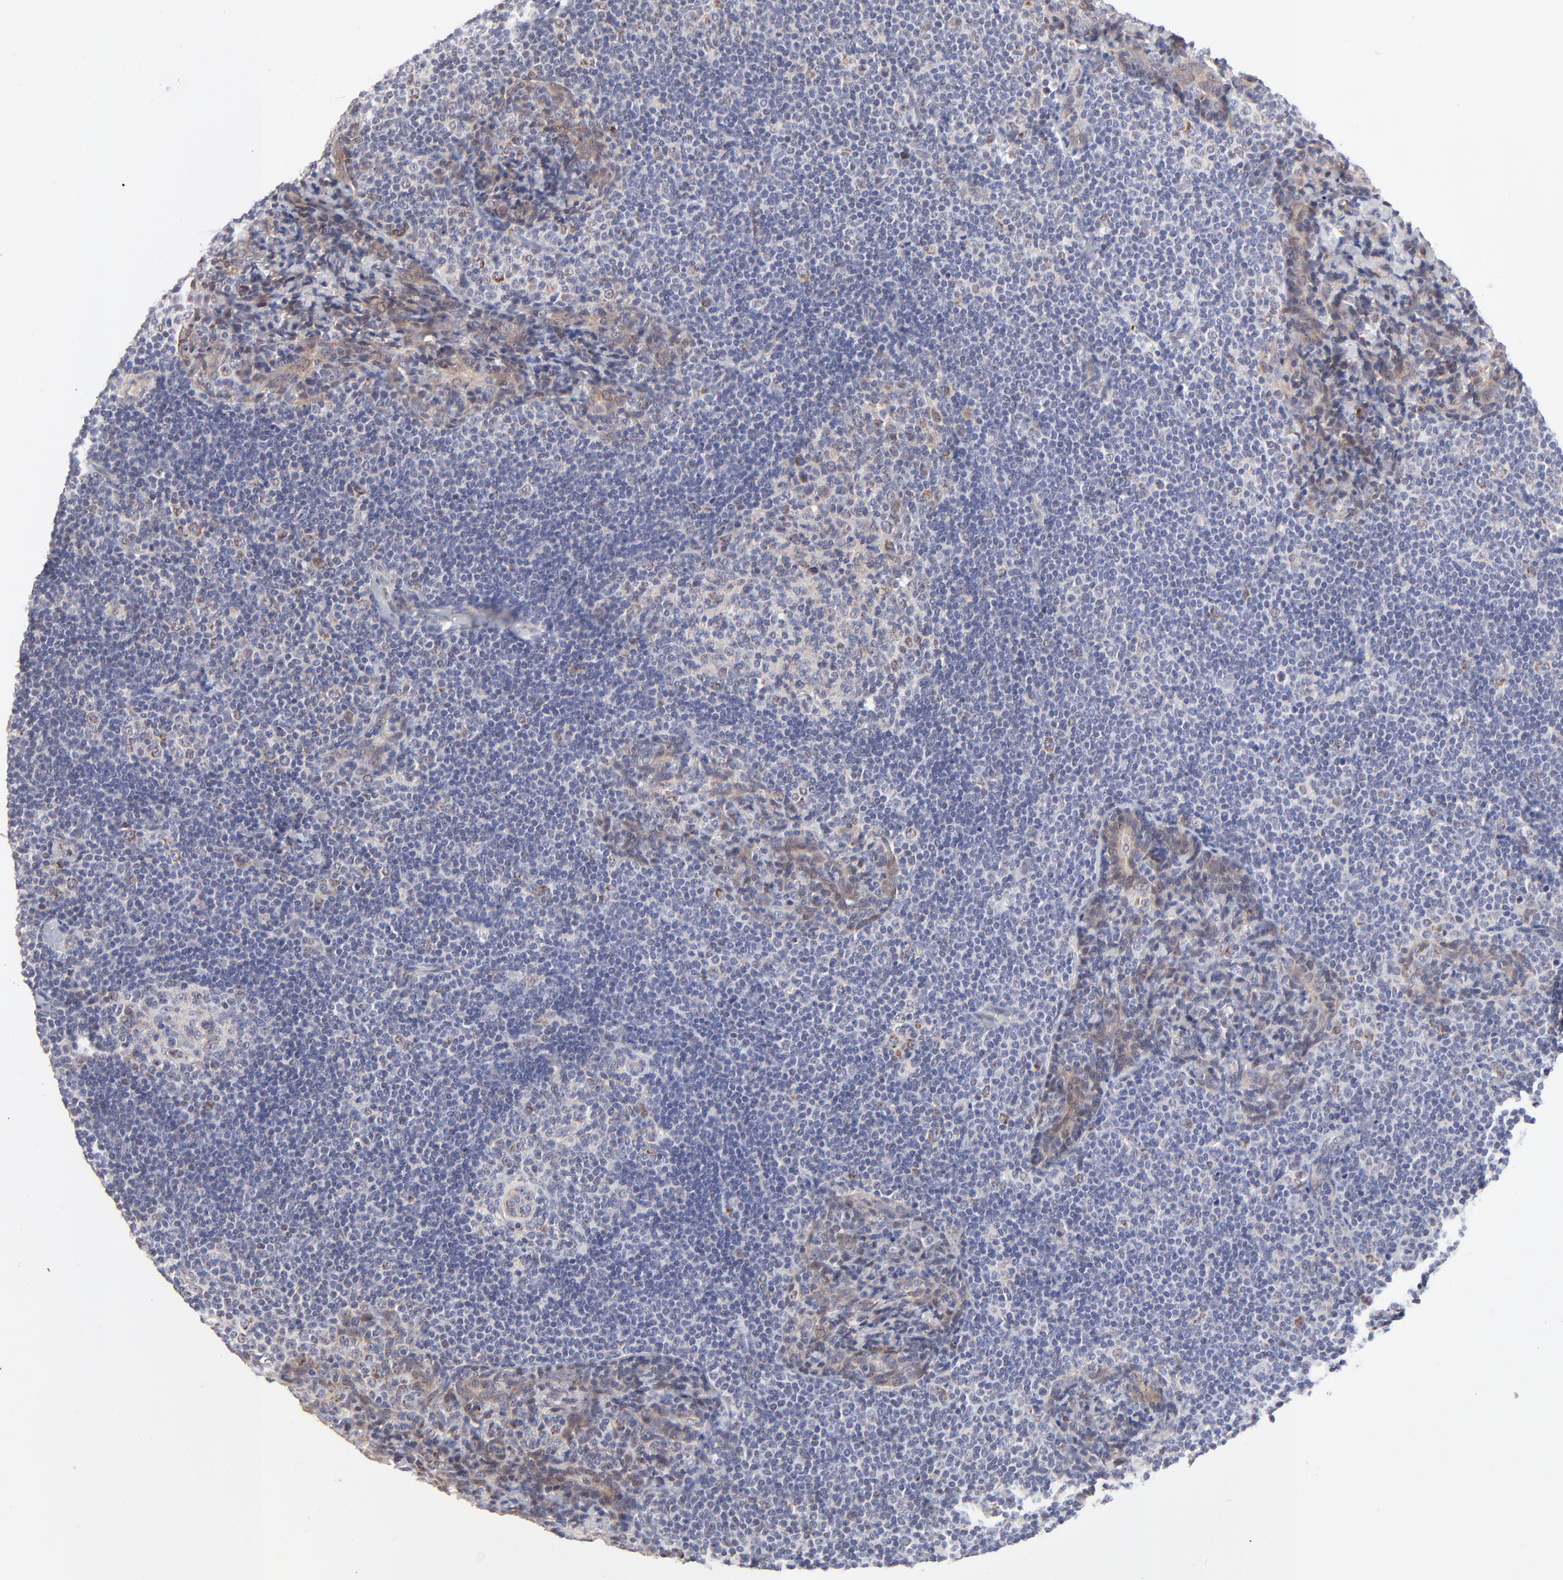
{"staining": {"intensity": "moderate", "quantity": "<25%", "location": "cytoplasmic/membranous"}, "tissue": "lymph node", "cell_type": "Germinal center cells", "image_type": "normal", "snomed": [{"axis": "morphology", "description": "Normal tissue, NOS"}, {"axis": "morphology", "description": "Uncertain malignant potential"}, {"axis": "topography", "description": "Lymph node"}, {"axis": "topography", "description": "Salivary gland, NOS"}], "caption": "IHC staining of unremarkable lymph node, which shows low levels of moderate cytoplasmic/membranous positivity in approximately <25% of germinal center cells indicating moderate cytoplasmic/membranous protein positivity. The staining was performed using DAB (3,3'-diaminobenzidine) (brown) for protein detection and nuclei were counterstained in hematoxylin (blue).", "gene": "FBXL12", "patient": {"sex": "female", "age": 51}}